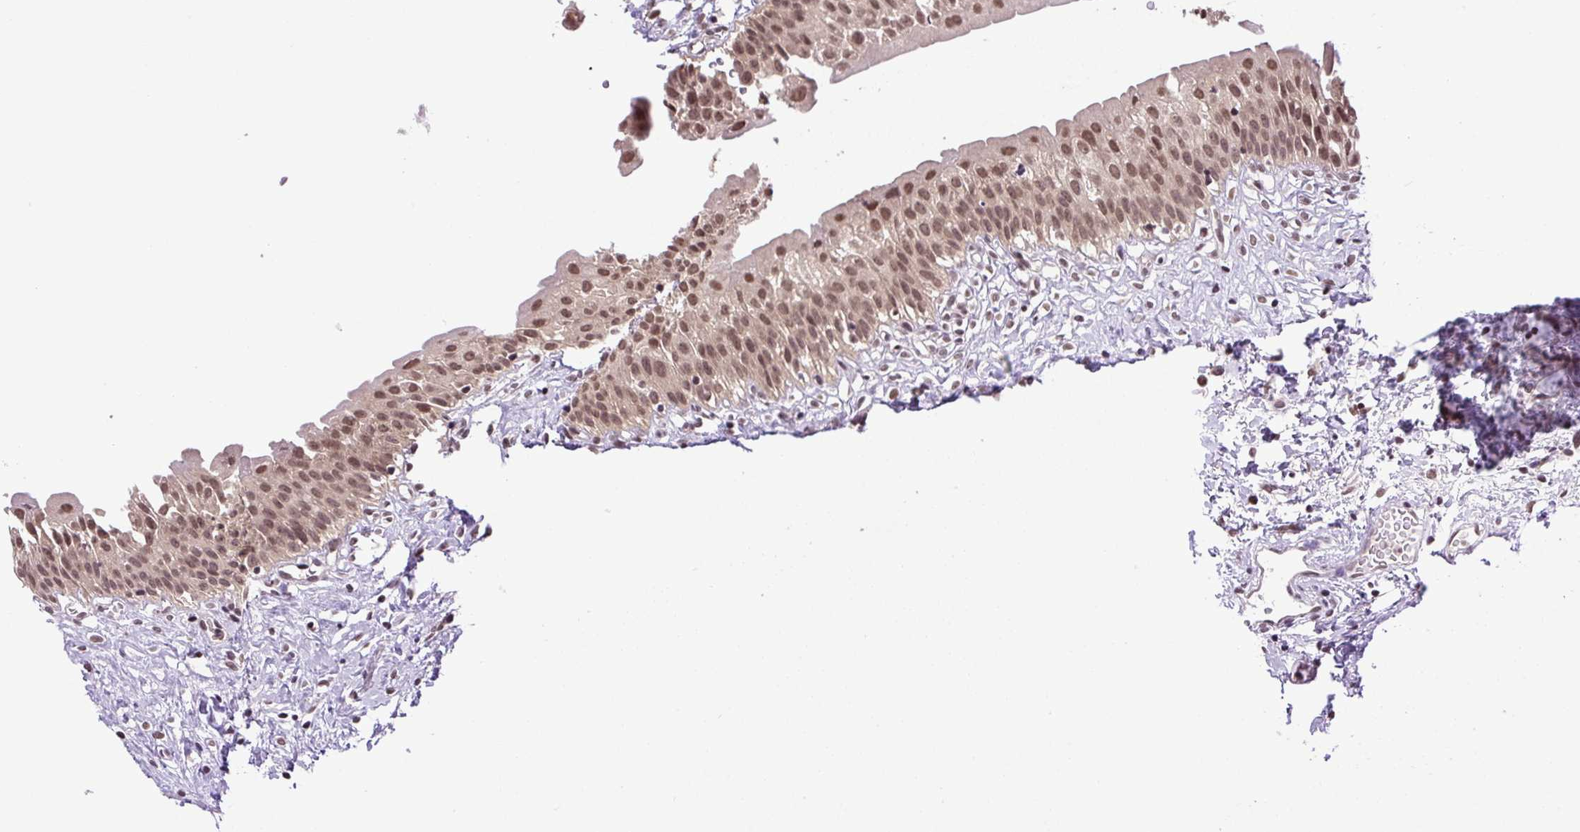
{"staining": {"intensity": "moderate", "quantity": ">75%", "location": "cytoplasmic/membranous,nuclear"}, "tissue": "urinary bladder", "cell_type": "Urothelial cells", "image_type": "normal", "snomed": [{"axis": "morphology", "description": "Normal tissue, NOS"}, {"axis": "topography", "description": "Urinary bladder"}], "caption": "An immunohistochemistry (IHC) image of benign tissue is shown. Protein staining in brown shows moderate cytoplasmic/membranous,nuclear positivity in urinary bladder within urothelial cells.", "gene": "SGTA", "patient": {"sex": "male", "age": 51}}